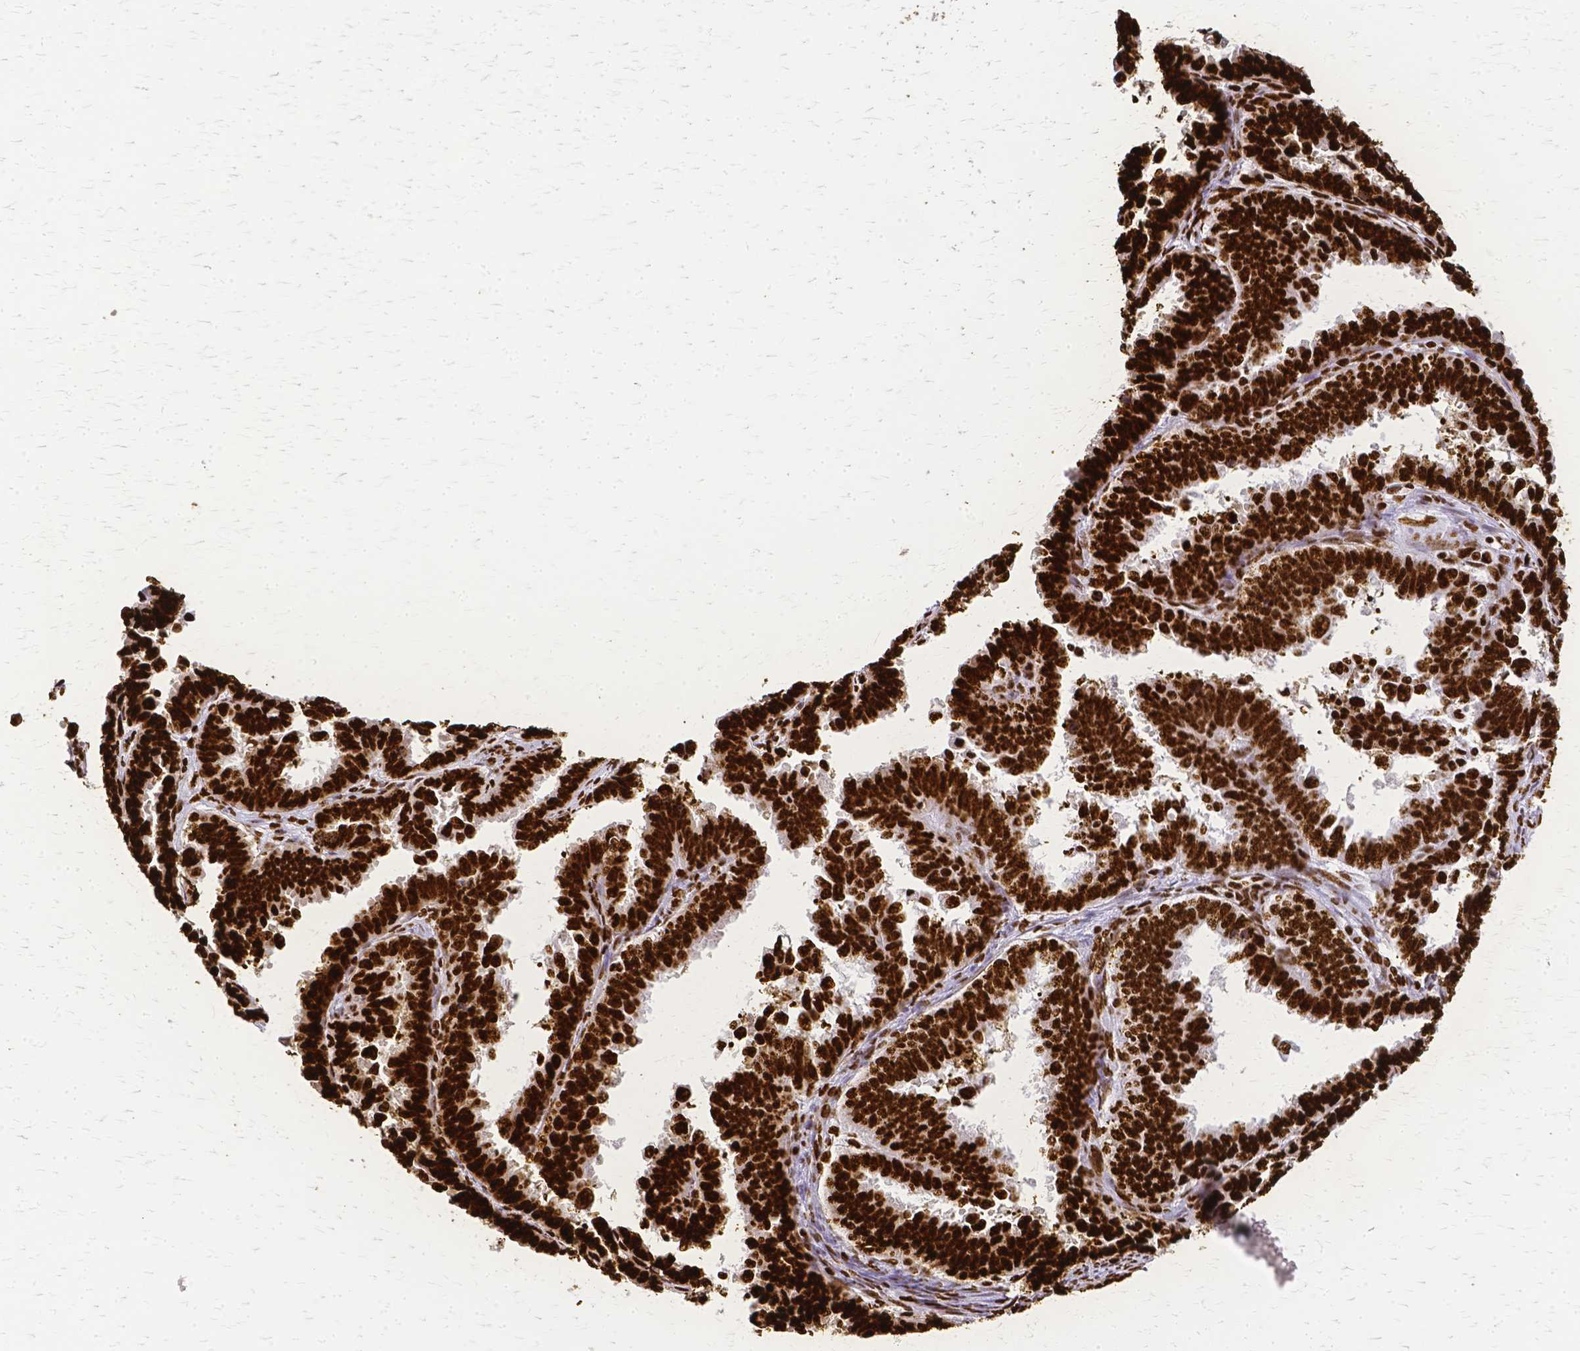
{"staining": {"intensity": "strong", "quantity": ">75%", "location": "nuclear"}, "tissue": "endometrial cancer", "cell_type": "Tumor cells", "image_type": "cancer", "snomed": [{"axis": "morphology", "description": "Adenocarcinoma, NOS"}, {"axis": "topography", "description": "Endometrium"}], "caption": "IHC photomicrograph of endometrial cancer stained for a protein (brown), which exhibits high levels of strong nuclear staining in about >75% of tumor cells.", "gene": "SFPQ", "patient": {"sex": "female", "age": 75}}